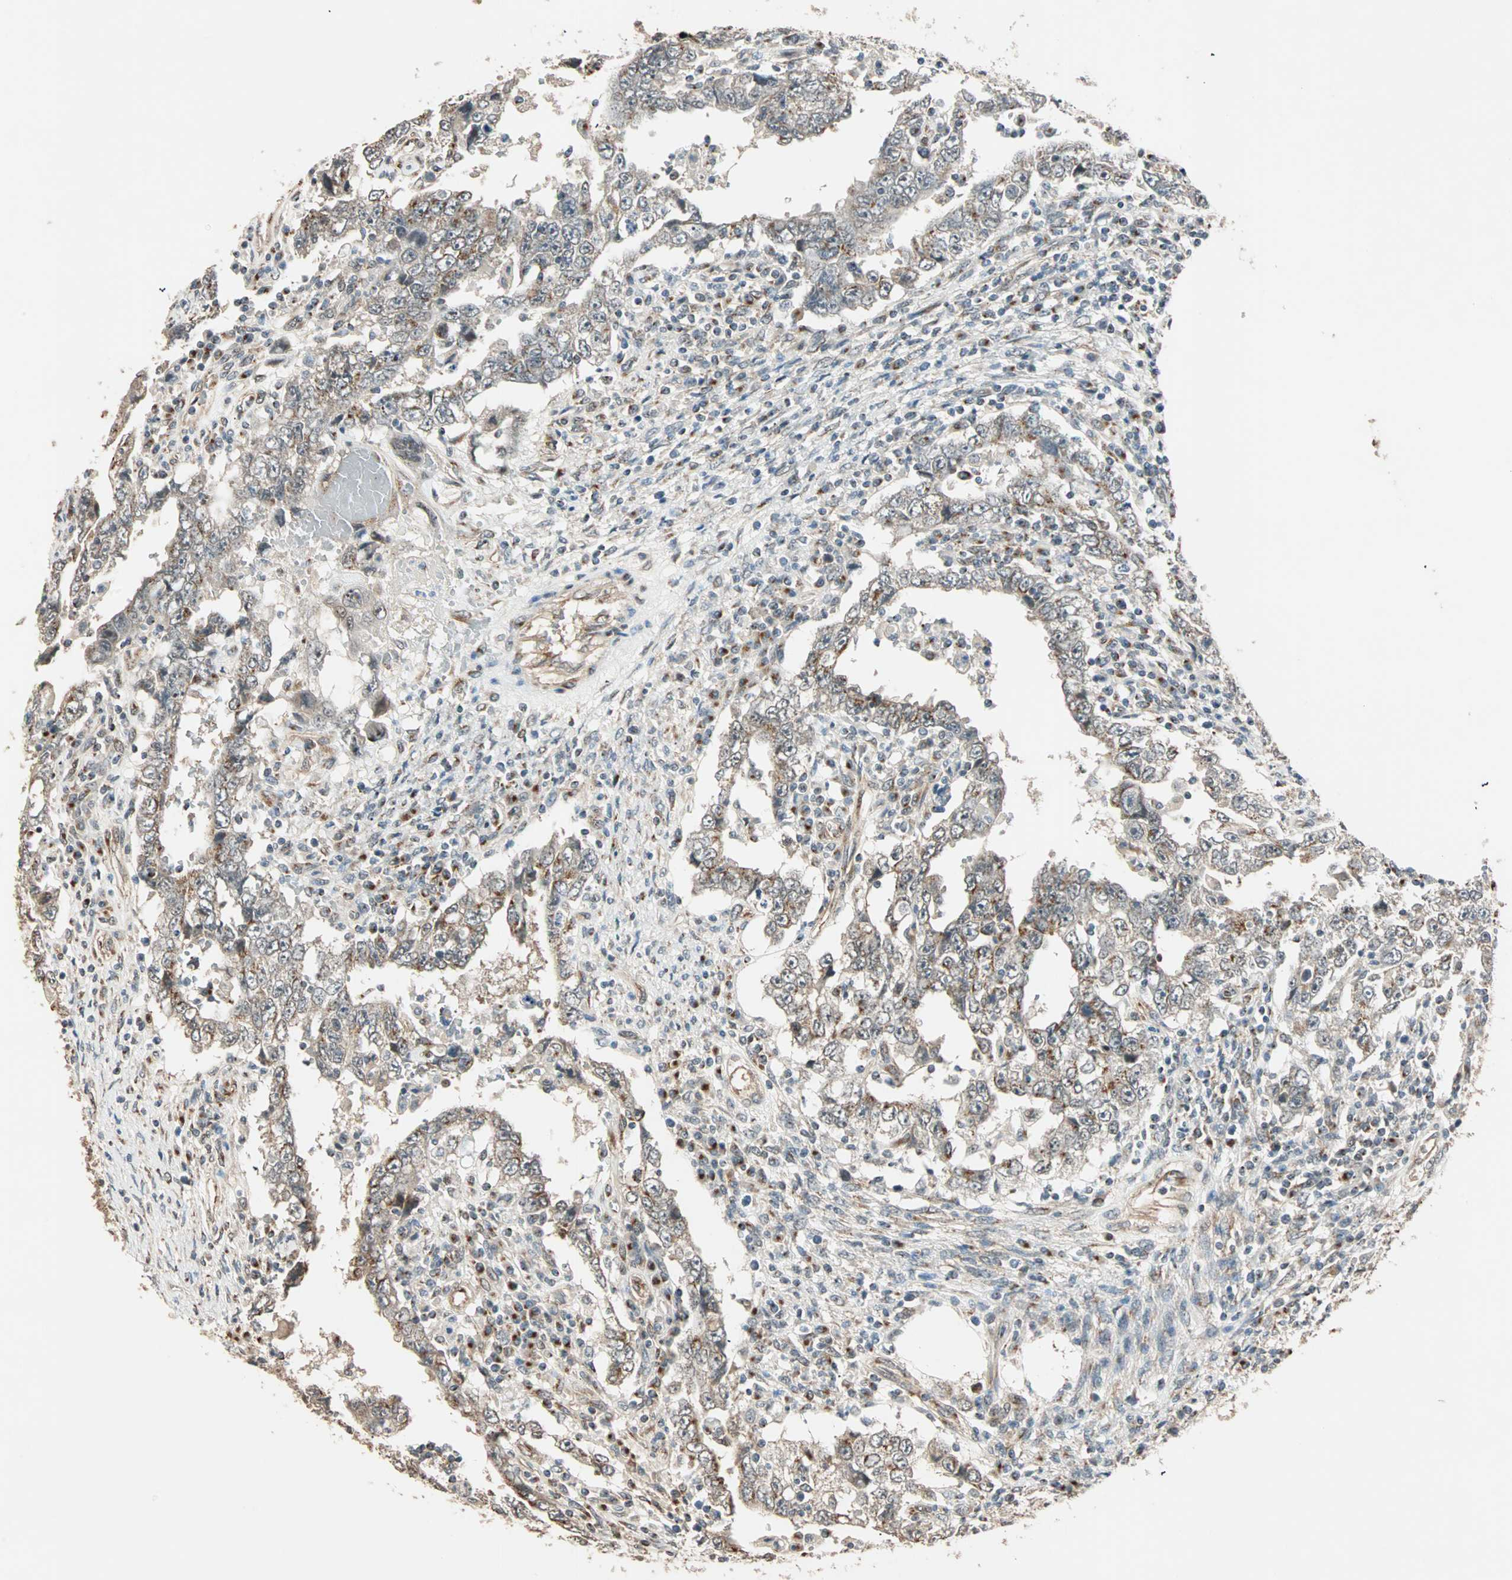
{"staining": {"intensity": "weak", "quantity": "25%-75%", "location": "cytoplasmic/membranous"}, "tissue": "testis cancer", "cell_type": "Tumor cells", "image_type": "cancer", "snomed": [{"axis": "morphology", "description": "Carcinoma, Embryonal, NOS"}, {"axis": "topography", "description": "Testis"}], "caption": "Immunohistochemical staining of human testis embryonal carcinoma exhibits low levels of weak cytoplasmic/membranous positivity in about 25%-75% of tumor cells. Immunohistochemistry stains the protein in brown and the nuclei are stained blue.", "gene": "PRDM2", "patient": {"sex": "male", "age": 26}}